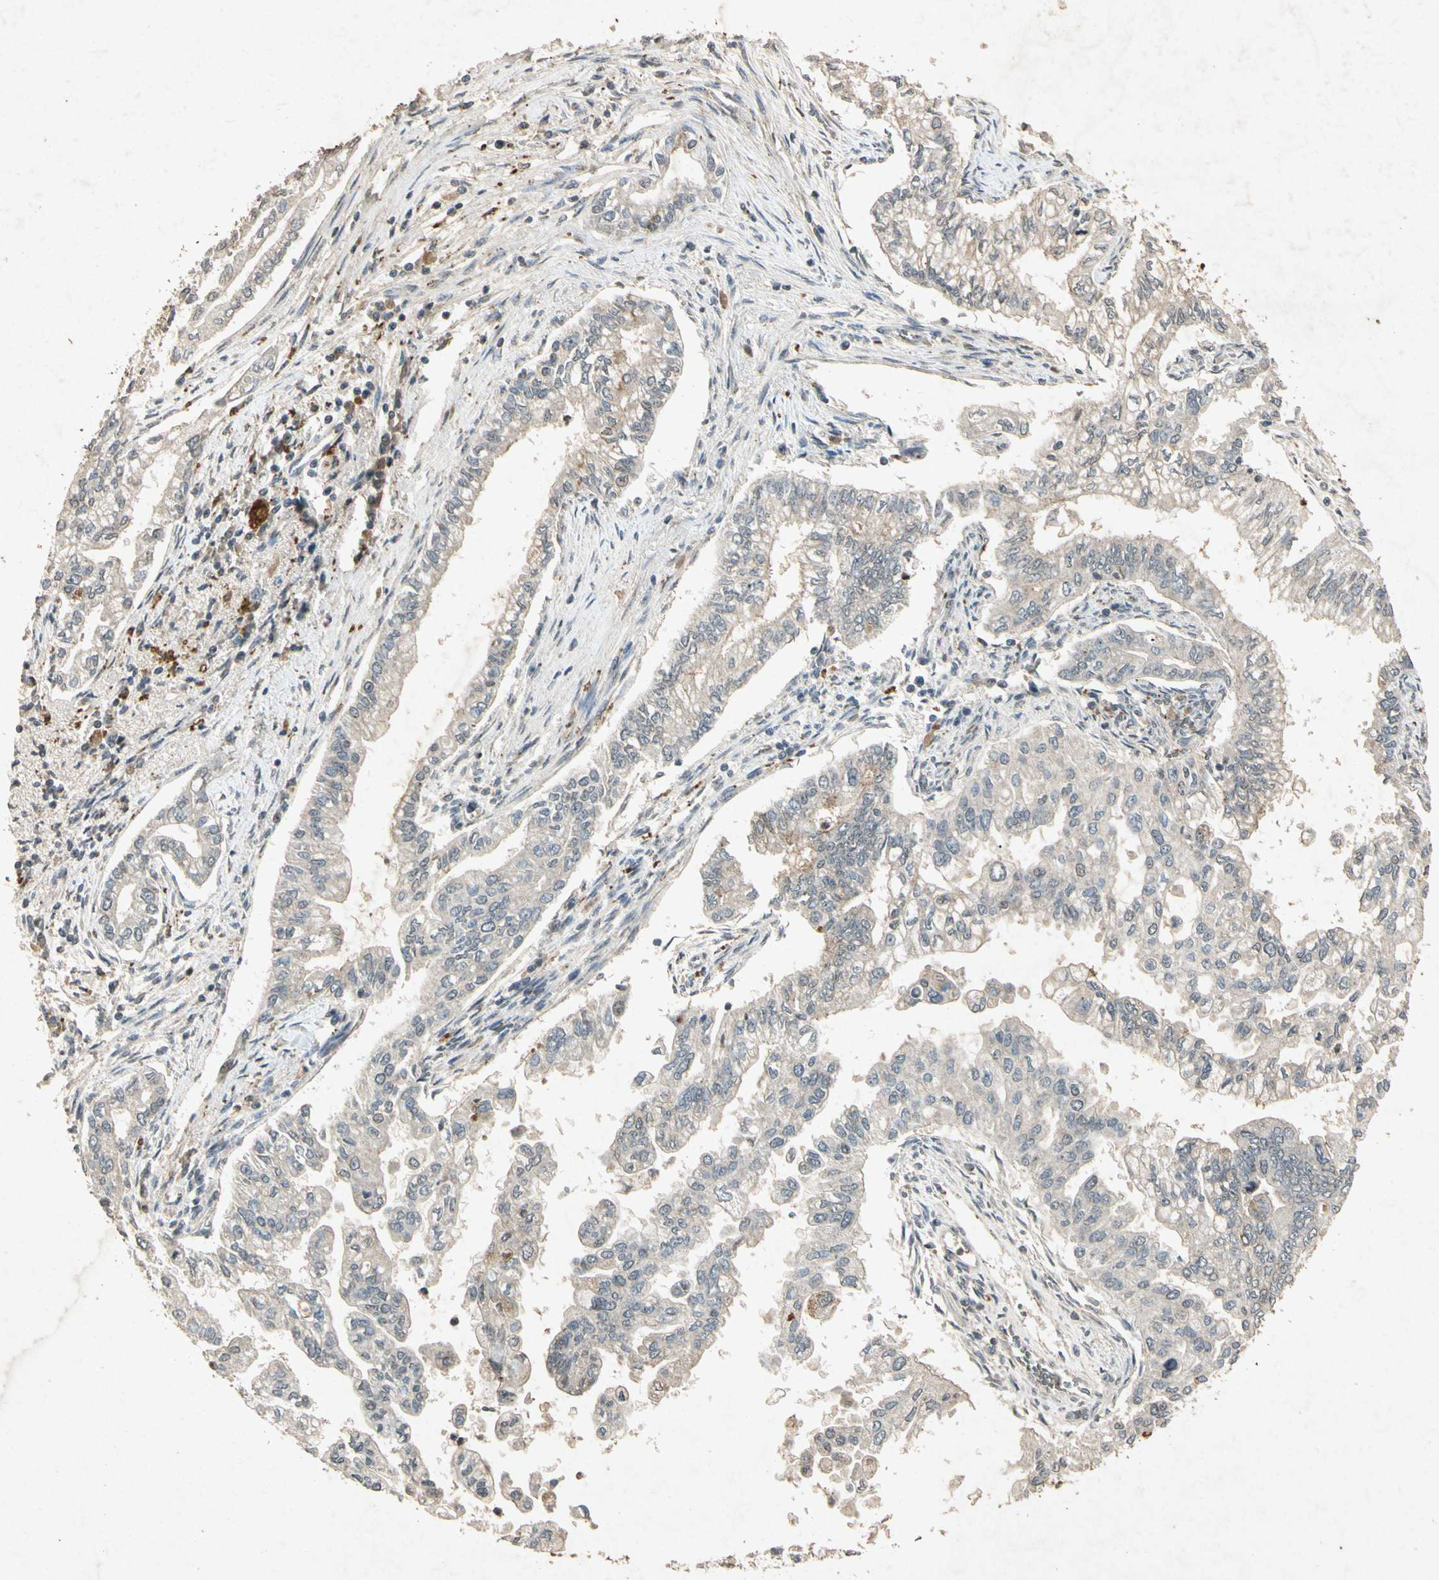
{"staining": {"intensity": "weak", "quantity": ">75%", "location": "cytoplasmic/membranous"}, "tissue": "pancreatic cancer", "cell_type": "Tumor cells", "image_type": "cancer", "snomed": [{"axis": "morphology", "description": "Normal tissue, NOS"}, {"axis": "topography", "description": "Pancreas"}], "caption": "Immunohistochemical staining of human pancreatic cancer displays low levels of weak cytoplasmic/membranous expression in about >75% of tumor cells. Immunohistochemistry stains the protein in brown and the nuclei are stained blue.", "gene": "MSRB1", "patient": {"sex": "male", "age": 42}}